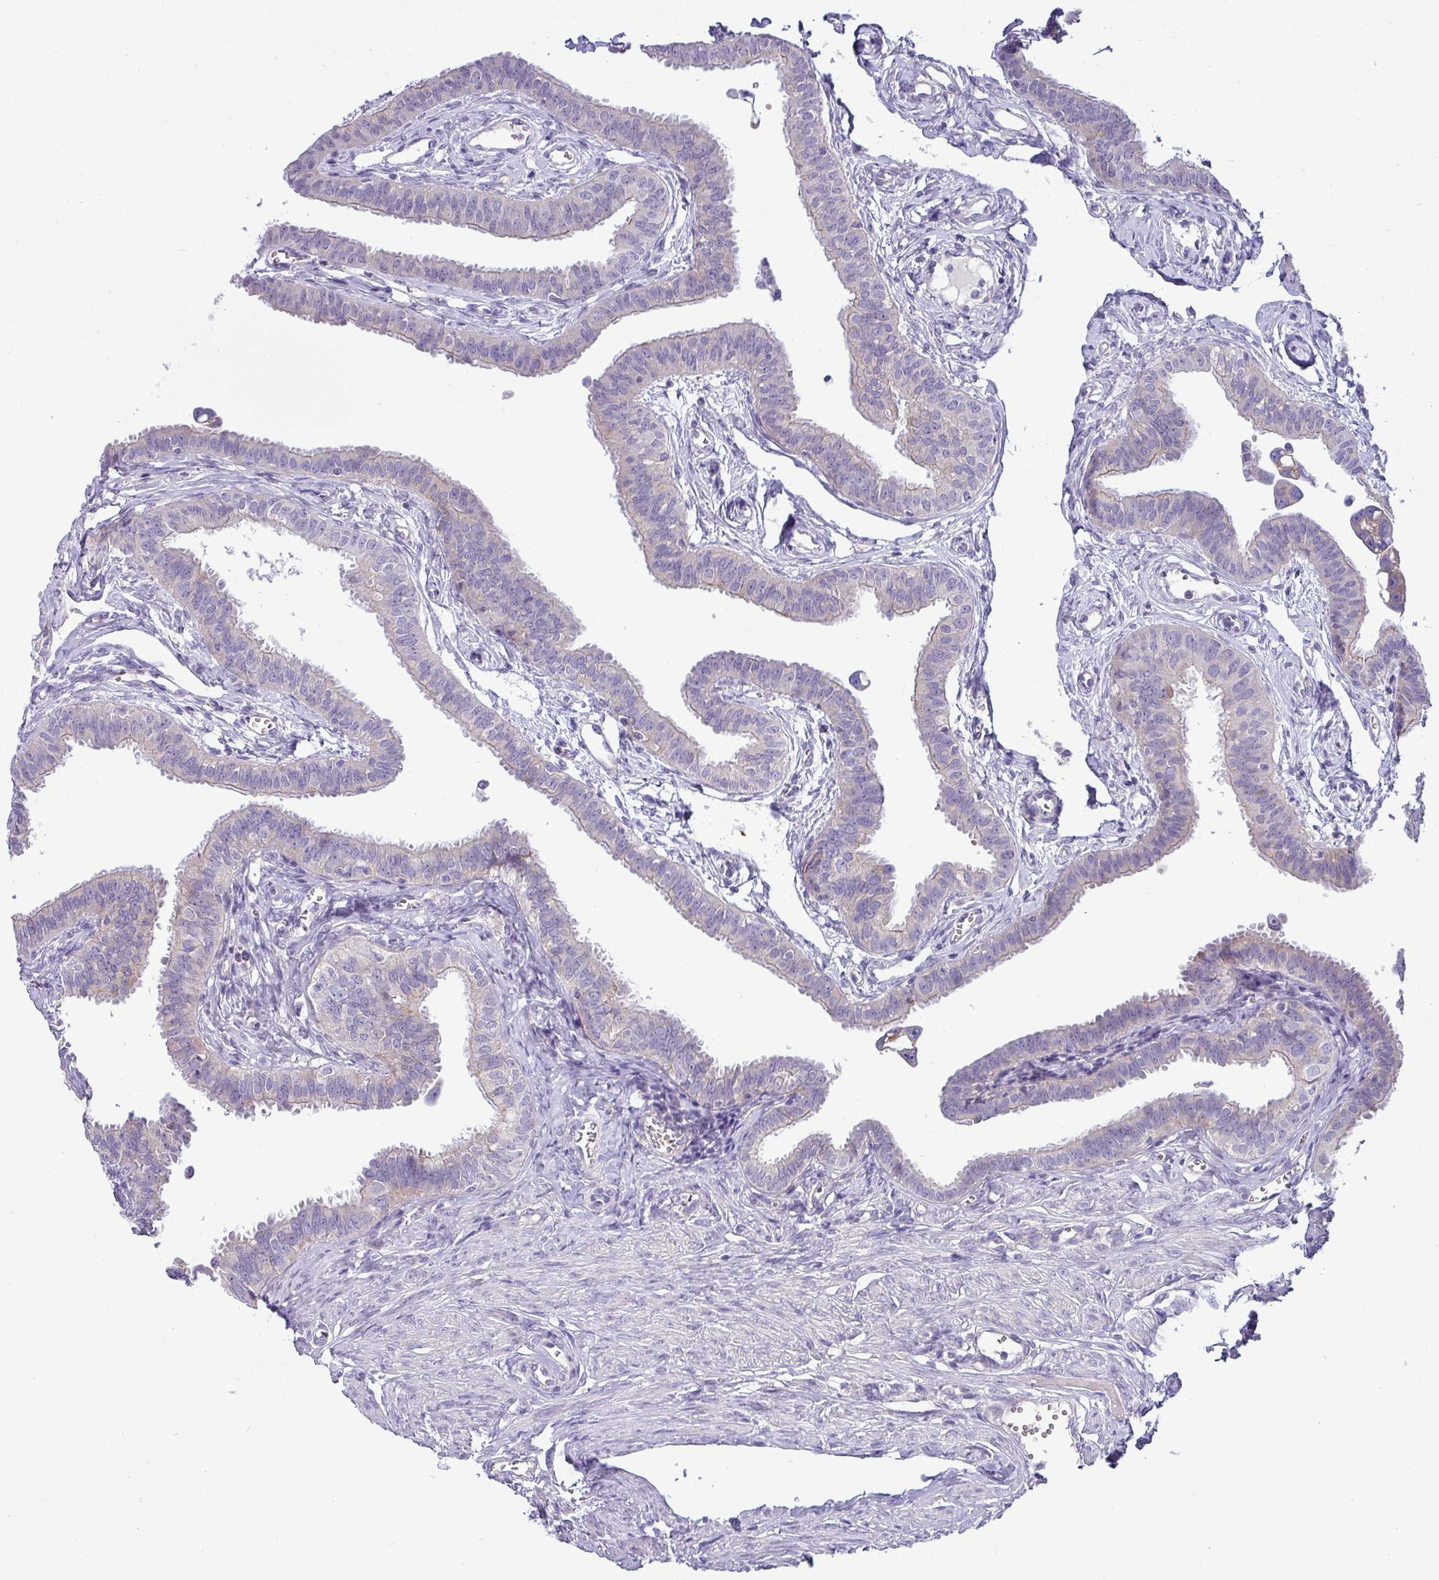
{"staining": {"intensity": "weak", "quantity": "<25%", "location": "cytoplasmic/membranous"}, "tissue": "fallopian tube", "cell_type": "Glandular cells", "image_type": "normal", "snomed": [{"axis": "morphology", "description": "Normal tissue, NOS"}, {"axis": "morphology", "description": "Carcinoma, NOS"}, {"axis": "topography", "description": "Fallopian tube"}, {"axis": "topography", "description": "Ovary"}], "caption": "The immunohistochemistry (IHC) image has no significant positivity in glandular cells of fallopian tube.", "gene": "ACAP3", "patient": {"sex": "female", "age": 59}}